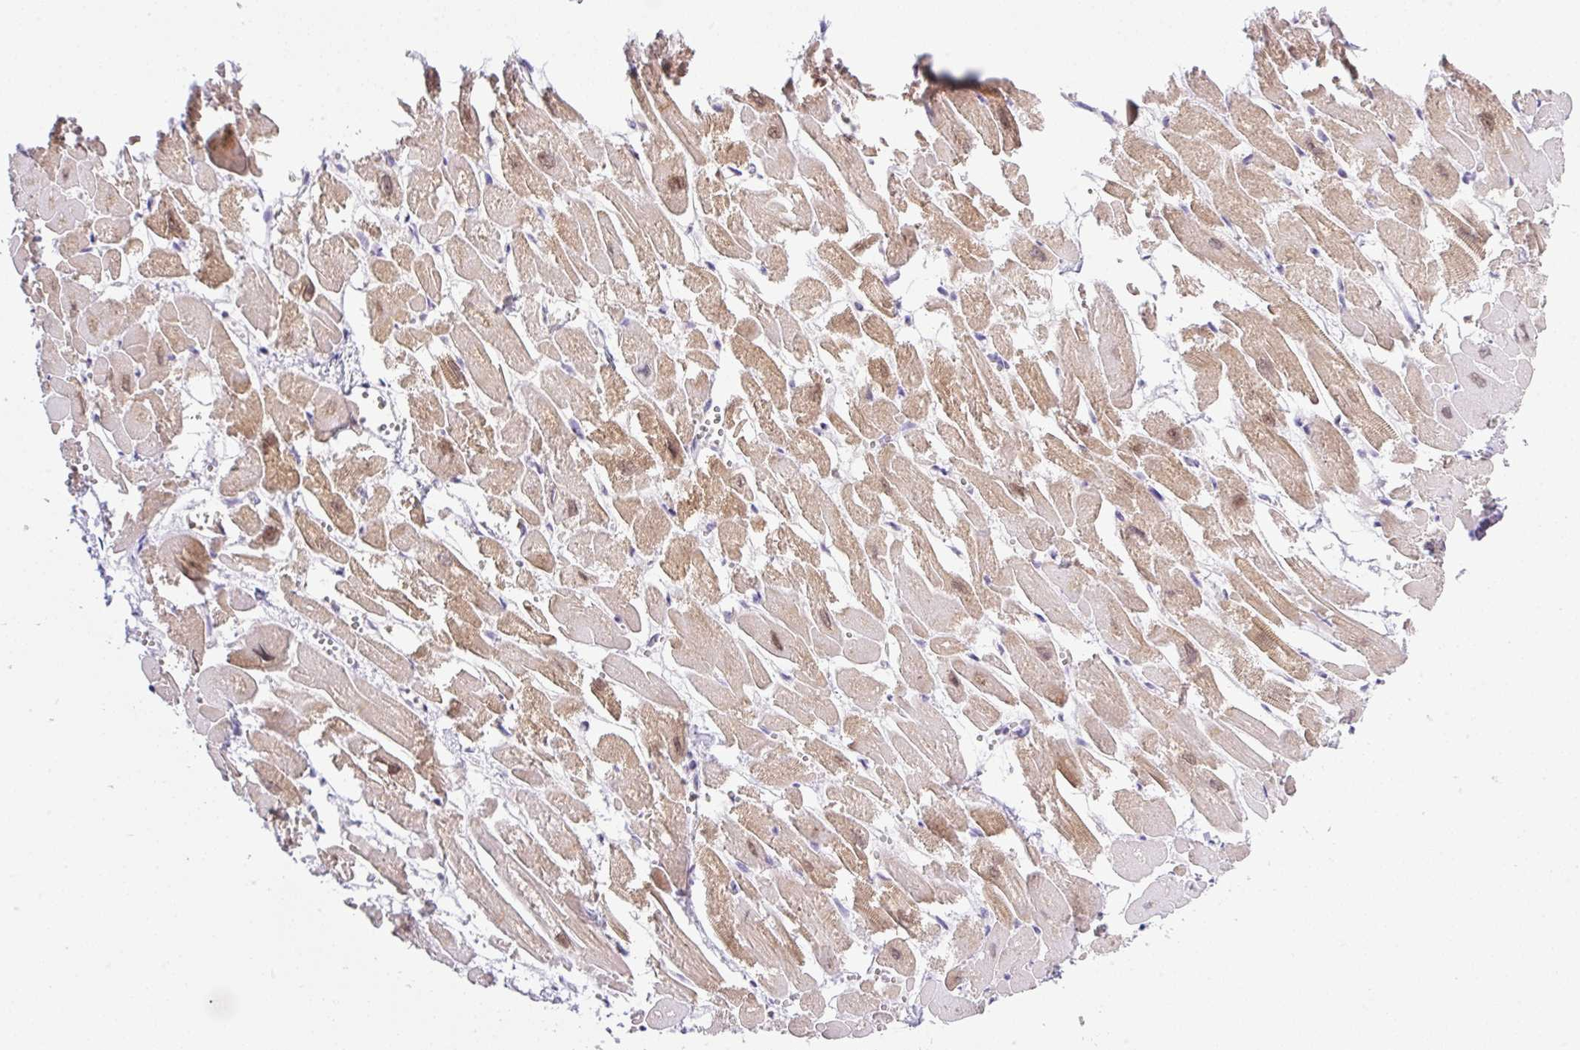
{"staining": {"intensity": "strong", "quantity": "25%-75%", "location": "cytoplasmic/membranous,nuclear"}, "tissue": "heart muscle", "cell_type": "Cardiomyocytes", "image_type": "normal", "snomed": [{"axis": "morphology", "description": "Normal tissue, NOS"}, {"axis": "topography", "description": "Heart"}], "caption": "DAB immunohistochemical staining of normal human heart muscle shows strong cytoplasmic/membranous,nuclear protein expression in about 25%-75% of cardiomyocytes. (brown staining indicates protein expression, while blue staining denotes nuclei).", "gene": "CAMK2A", "patient": {"sex": "male", "age": 54}}